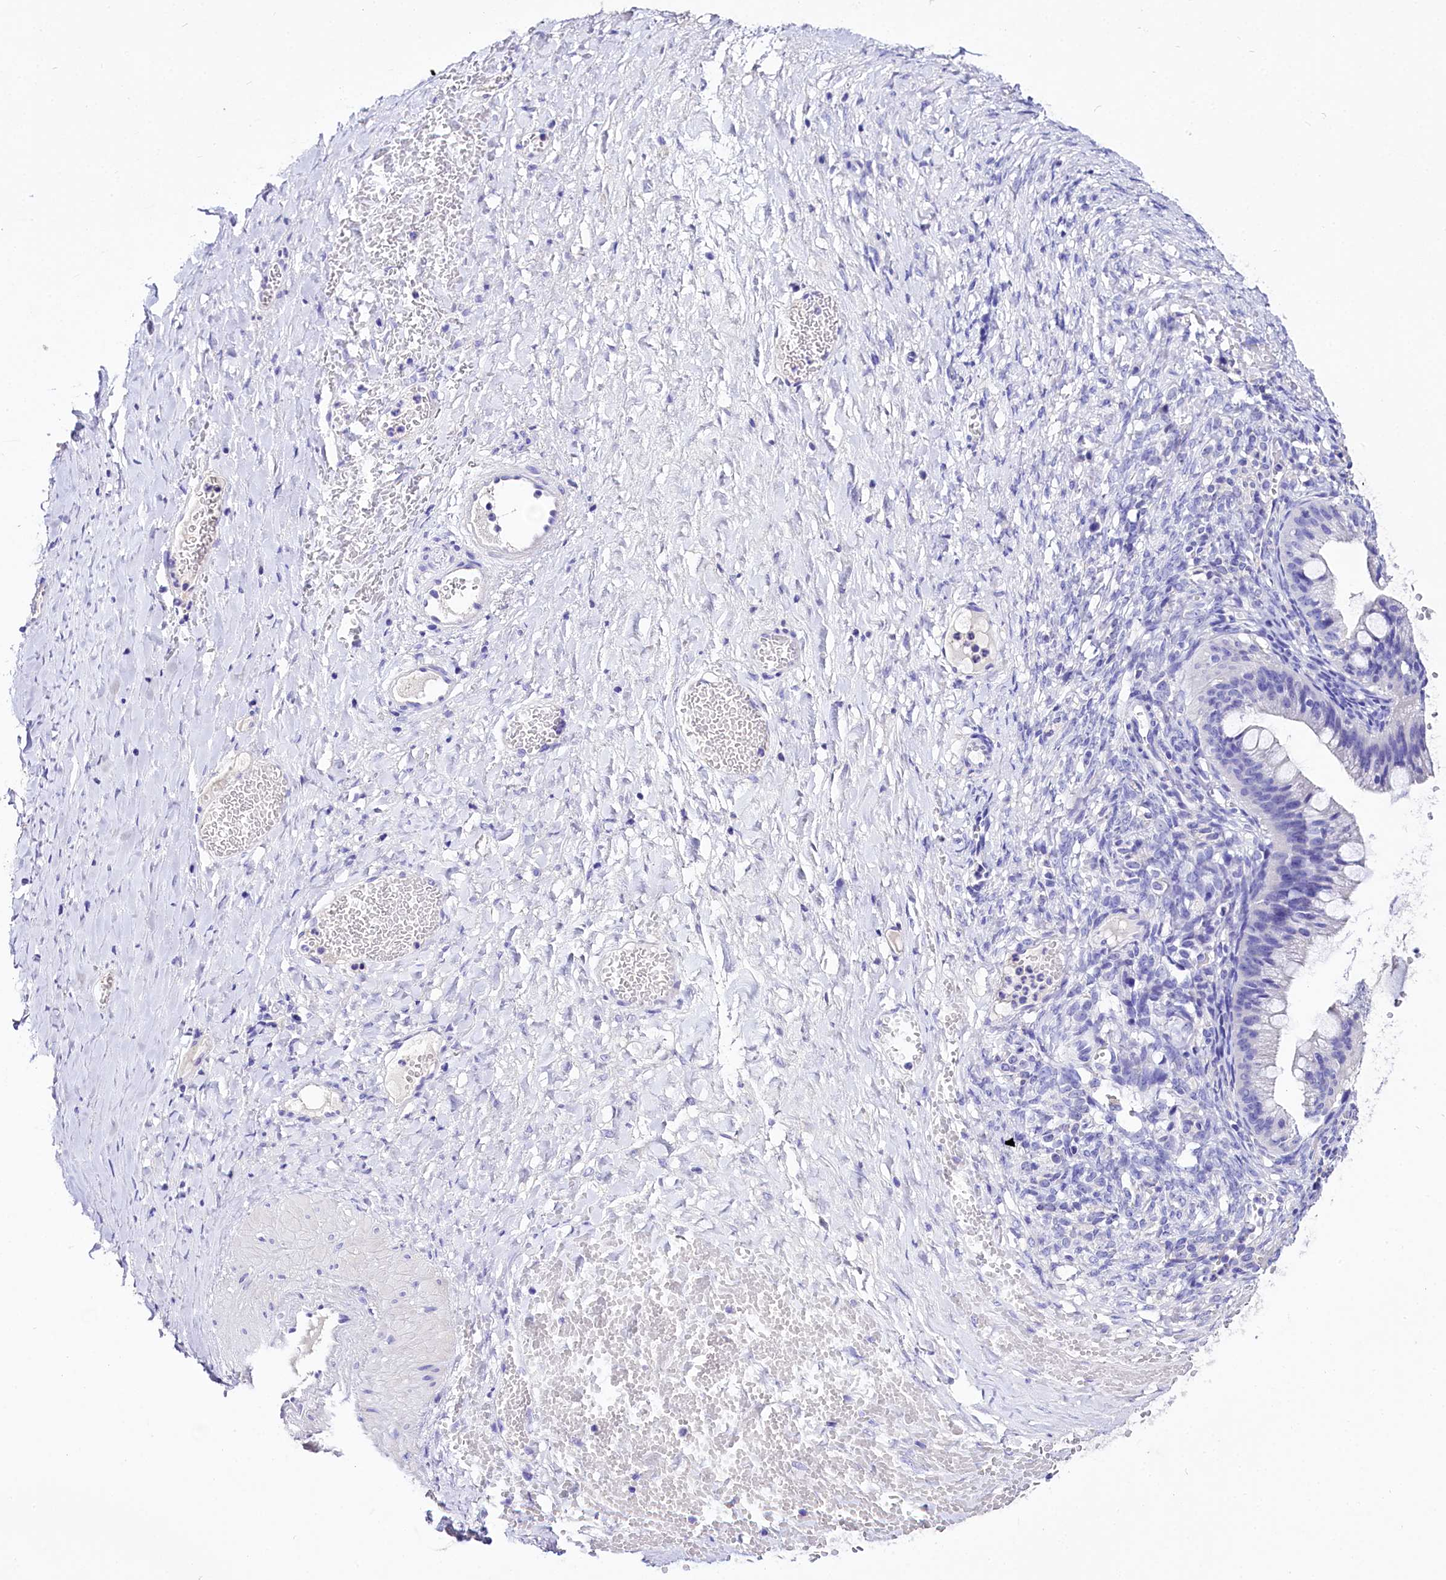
{"staining": {"intensity": "negative", "quantity": "none", "location": "none"}, "tissue": "ovarian cancer", "cell_type": "Tumor cells", "image_type": "cancer", "snomed": [{"axis": "morphology", "description": "Cystadenocarcinoma, mucinous, NOS"}, {"axis": "topography", "description": "Ovary"}], "caption": "Protein analysis of ovarian cancer (mucinous cystadenocarcinoma) reveals no significant staining in tumor cells.", "gene": "A2ML1", "patient": {"sex": "female", "age": 73}}